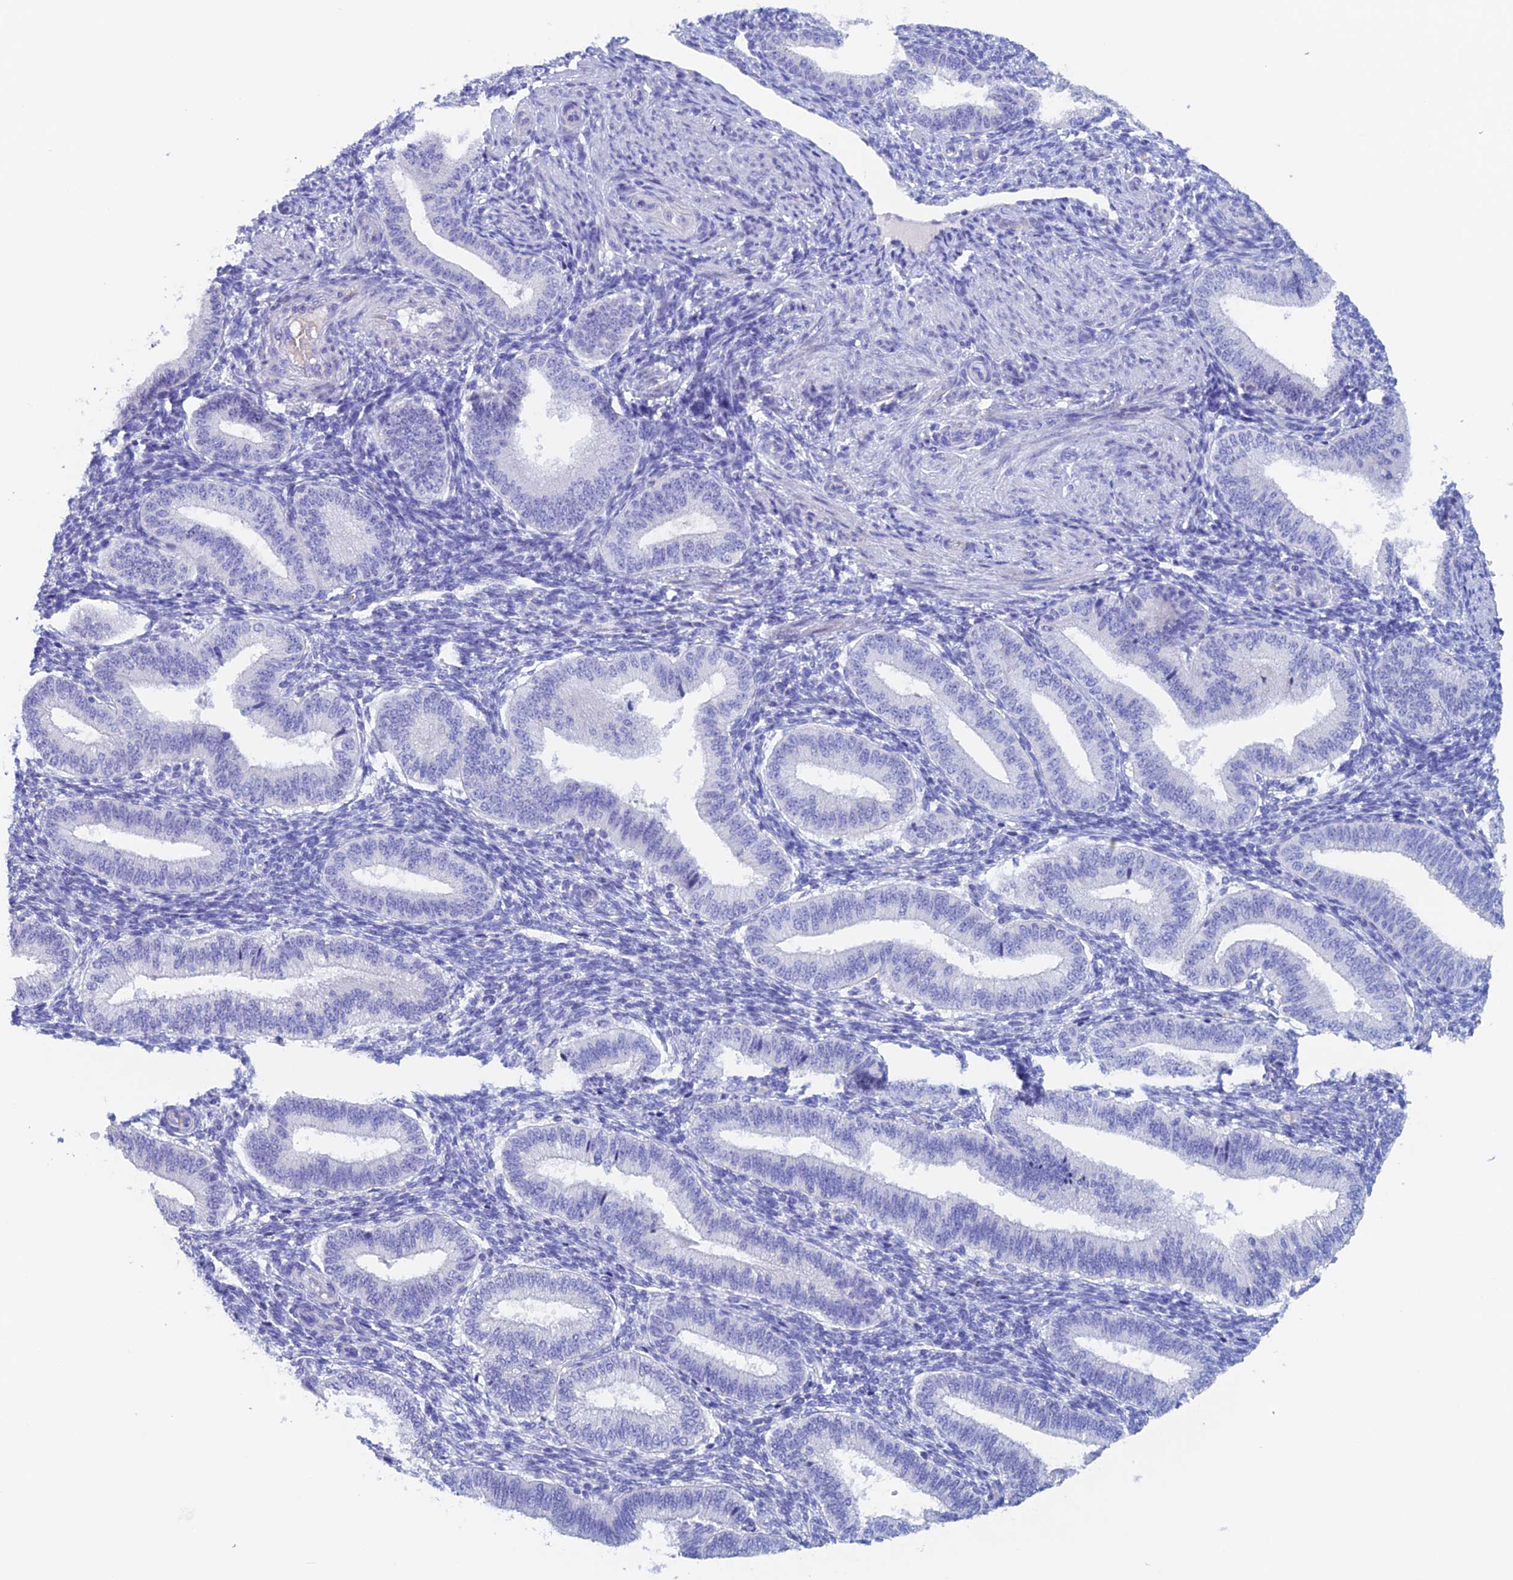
{"staining": {"intensity": "negative", "quantity": "none", "location": "none"}, "tissue": "endometrium", "cell_type": "Cells in endometrial stroma", "image_type": "normal", "snomed": [{"axis": "morphology", "description": "Normal tissue, NOS"}, {"axis": "topography", "description": "Endometrium"}], "caption": "Protein analysis of benign endometrium shows no significant expression in cells in endometrial stroma. (DAB (3,3'-diaminobenzidine) immunohistochemistry (IHC) with hematoxylin counter stain).", "gene": "PSMC3IP", "patient": {"sex": "female", "age": 39}}